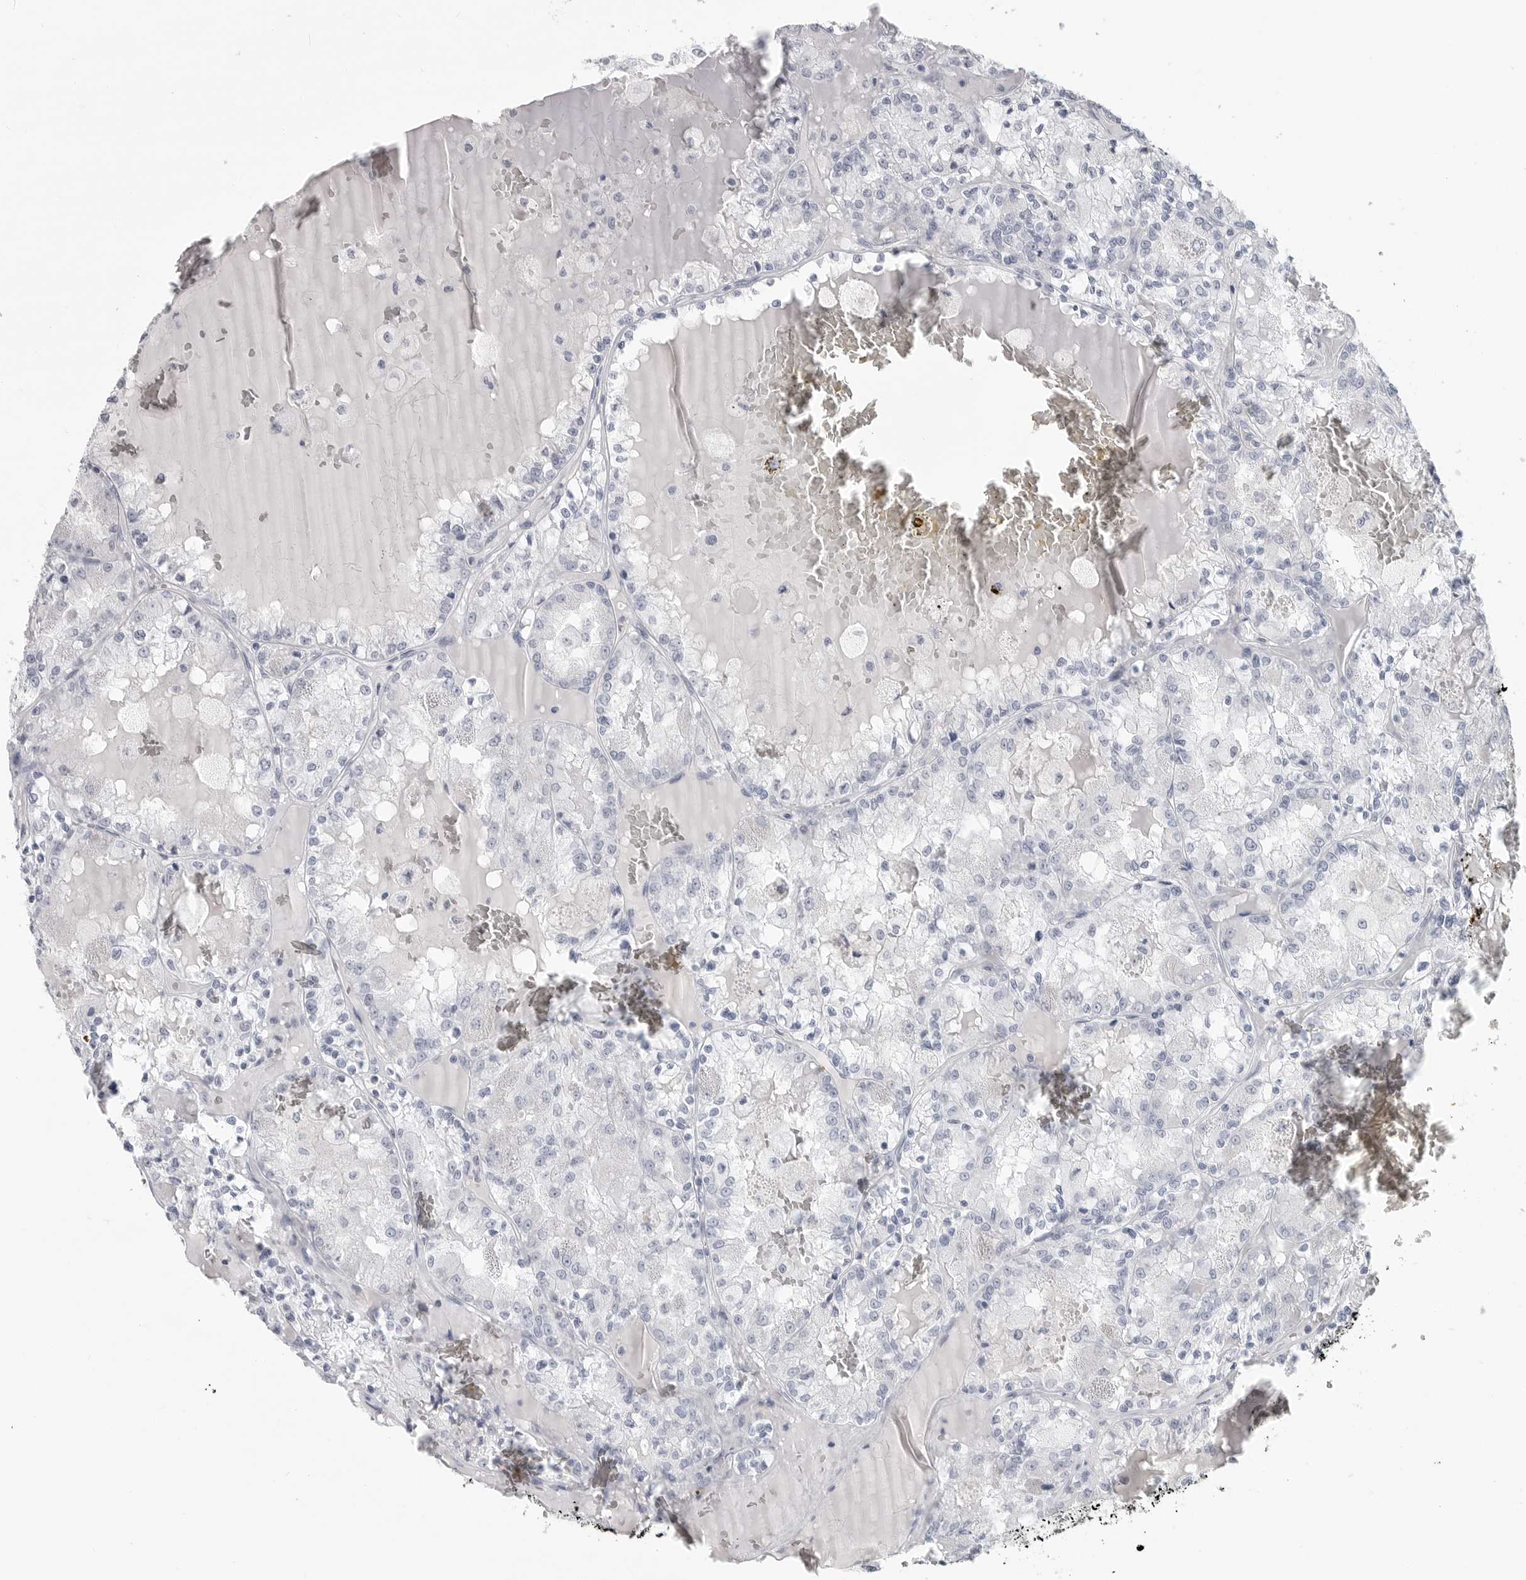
{"staining": {"intensity": "negative", "quantity": "none", "location": "none"}, "tissue": "renal cancer", "cell_type": "Tumor cells", "image_type": "cancer", "snomed": [{"axis": "morphology", "description": "Adenocarcinoma, NOS"}, {"axis": "topography", "description": "Kidney"}], "caption": "High power microscopy photomicrograph of an immunohistochemistry (IHC) photomicrograph of renal adenocarcinoma, revealing no significant positivity in tumor cells.", "gene": "LY6D", "patient": {"sex": "female", "age": 56}}